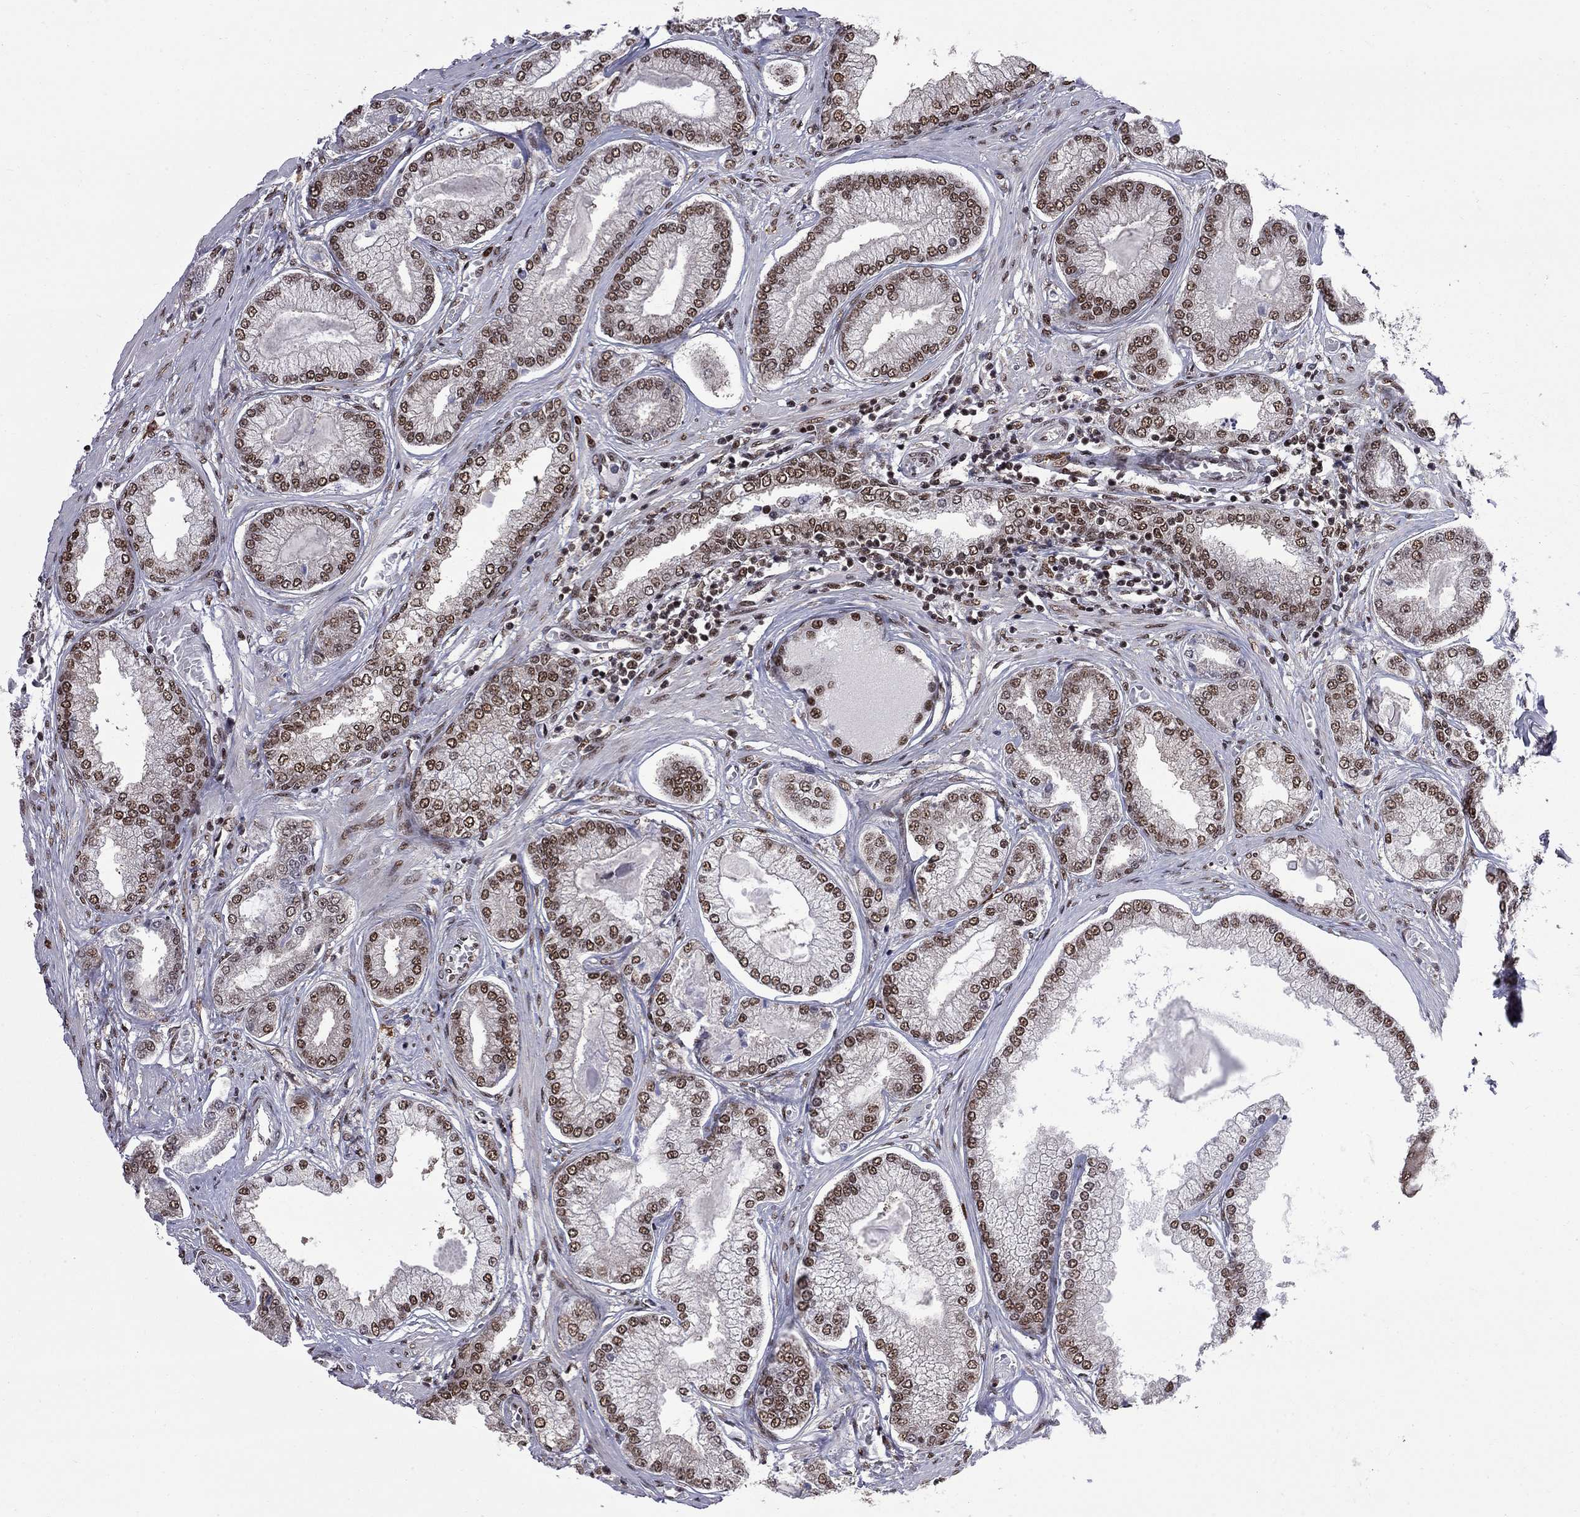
{"staining": {"intensity": "moderate", "quantity": ">75%", "location": "nuclear"}, "tissue": "prostate cancer", "cell_type": "Tumor cells", "image_type": "cancer", "snomed": [{"axis": "morphology", "description": "Adenocarcinoma, Low grade"}, {"axis": "topography", "description": "Prostate"}], "caption": "Brown immunohistochemical staining in human prostate cancer reveals moderate nuclear expression in approximately >75% of tumor cells. The staining was performed using DAB, with brown indicating positive protein expression. Nuclei are stained blue with hematoxylin.", "gene": "MED25", "patient": {"sex": "male", "age": 57}}